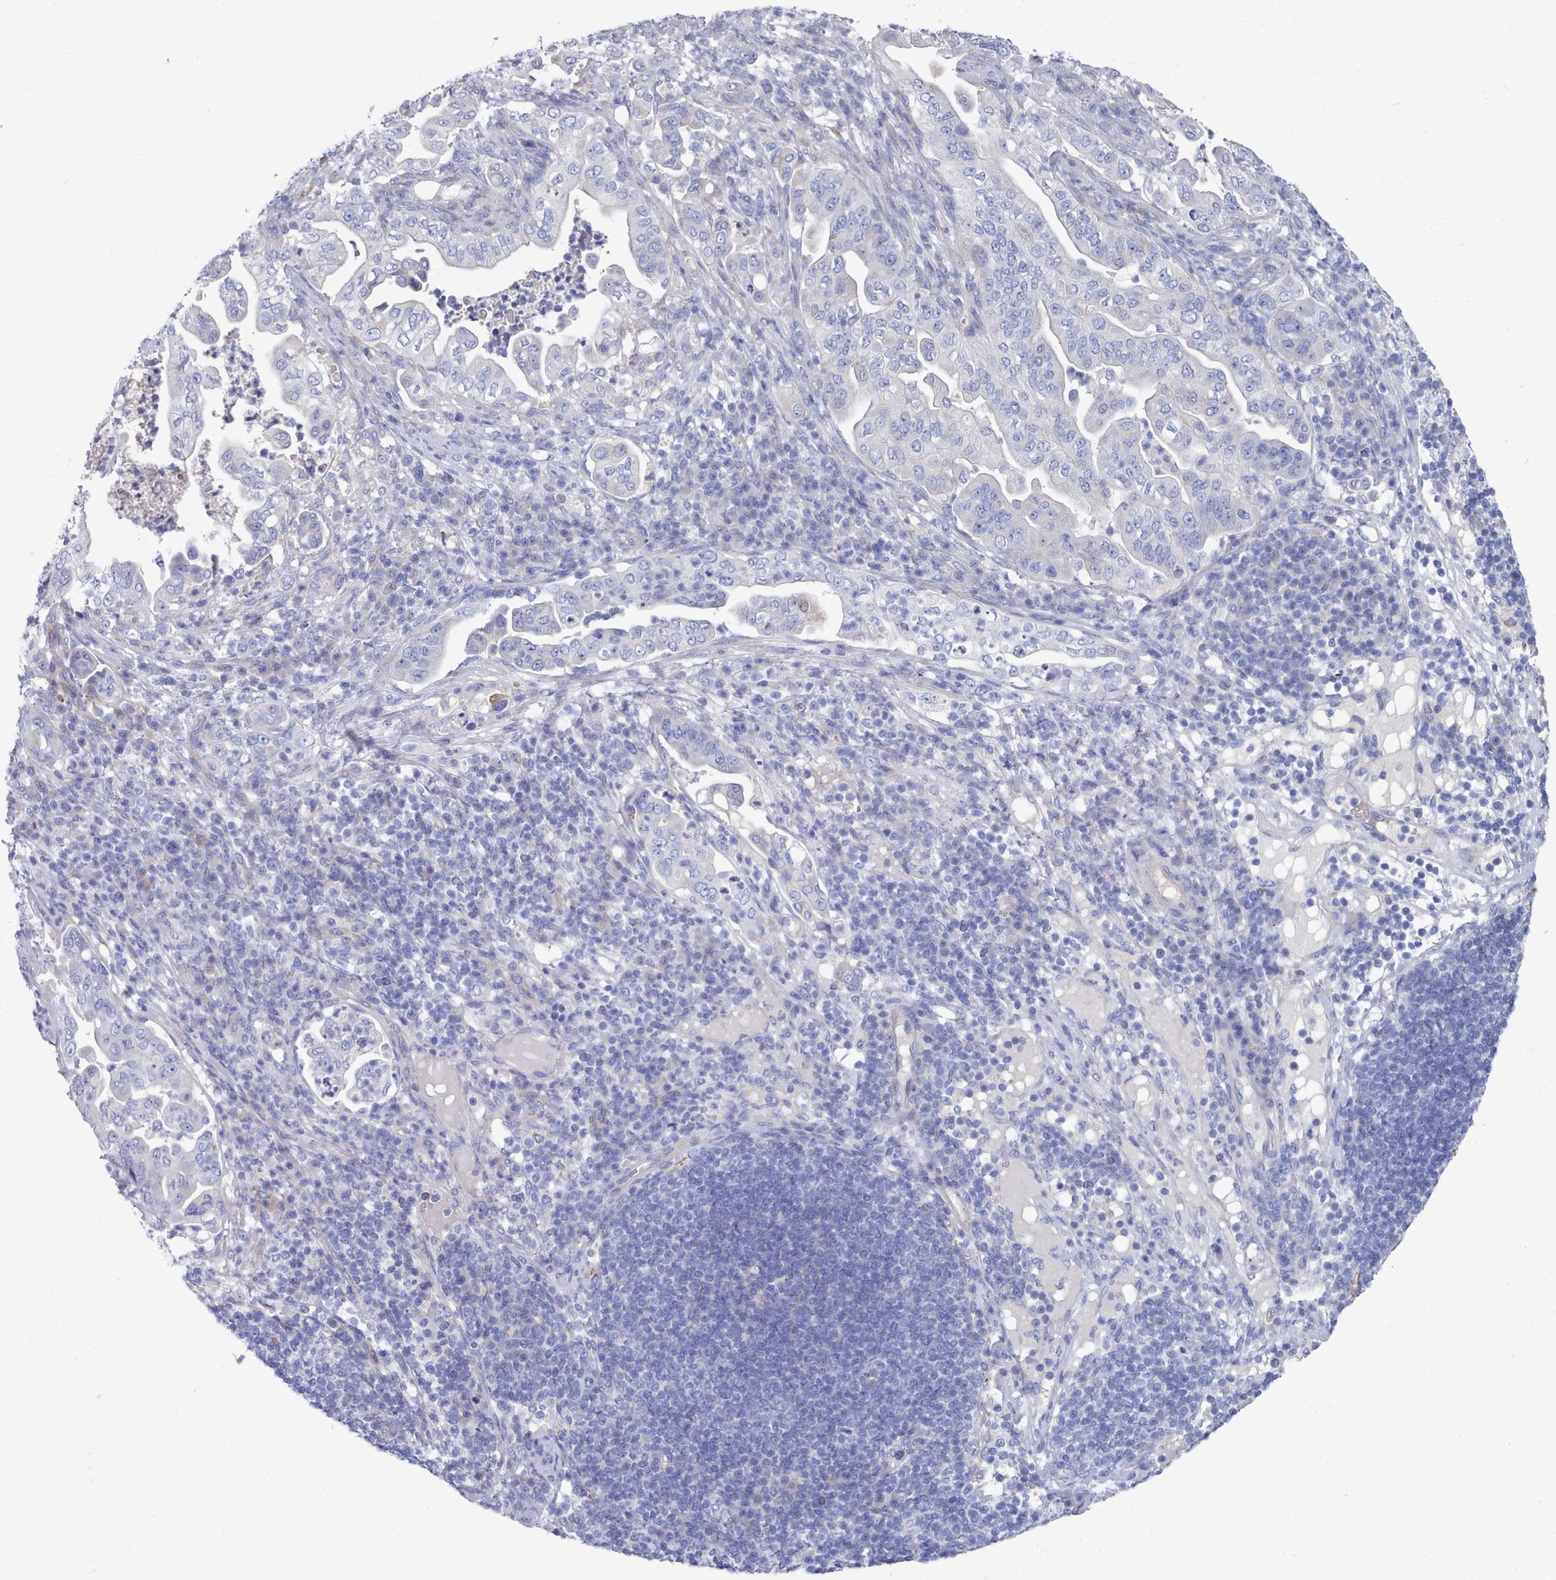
{"staining": {"intensity": "negative", "quantity": "none", "location": "none"}, "tissue": "pancreatic cancer", "cell_type": "Tumor cells", "image_type": "cancer", "snomed": [{"axis": "morphology", "description": "Adenocarcinoma, NOS"}, {"axis": "topography", "description": "Pancreas"}], "caption": "Tumor cells show no significant protein staining in pancreatic cancer.", "gene": "PDE4C", "patient": {"sex": "female", "age": 63}}